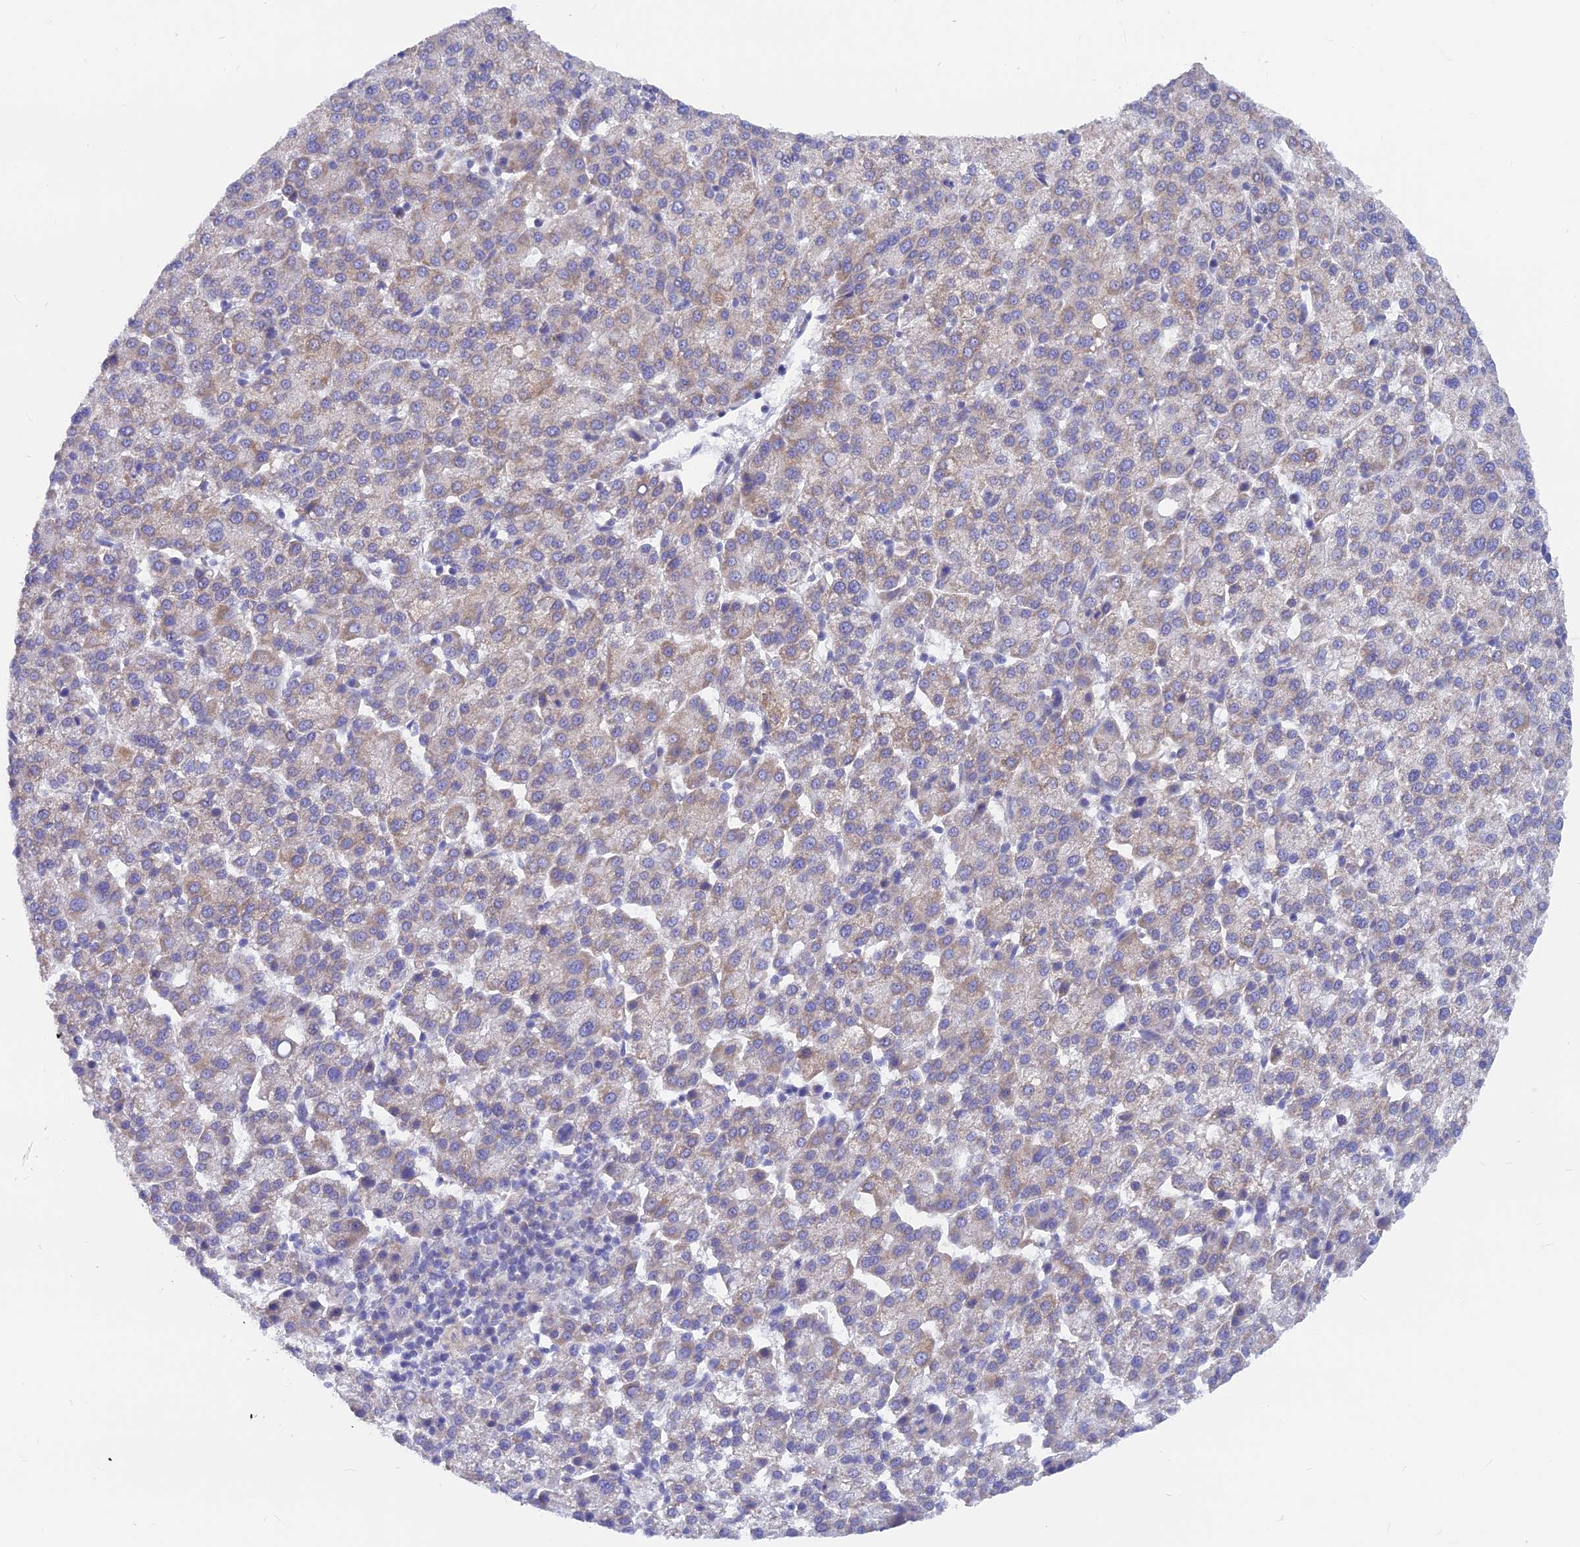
{"staining": {"intensity": "weak", "quantity": "25%-75%", "location": "cytoplasmic/membranous"}, "tissue": "liver cancer", "cell_type": "Tumor cells", "image_type": "cancer", "snomed": [{"axis": "morphology", "description": "Carcinoma, Hepatocellular, NOS"}, {"axis": "topography", "description": "Liver"}], "caption": "Immunohistochemical staining of human liver hepatocellular carcinoma reveals low levels of weak cytoplasmic/membranous expression in approximately 25%-75% of tumor cells. (IHC, brightfield microscopy, high magnification).", "gene": "PLAC9", "patient": {"sex": "female", "age": 58}}